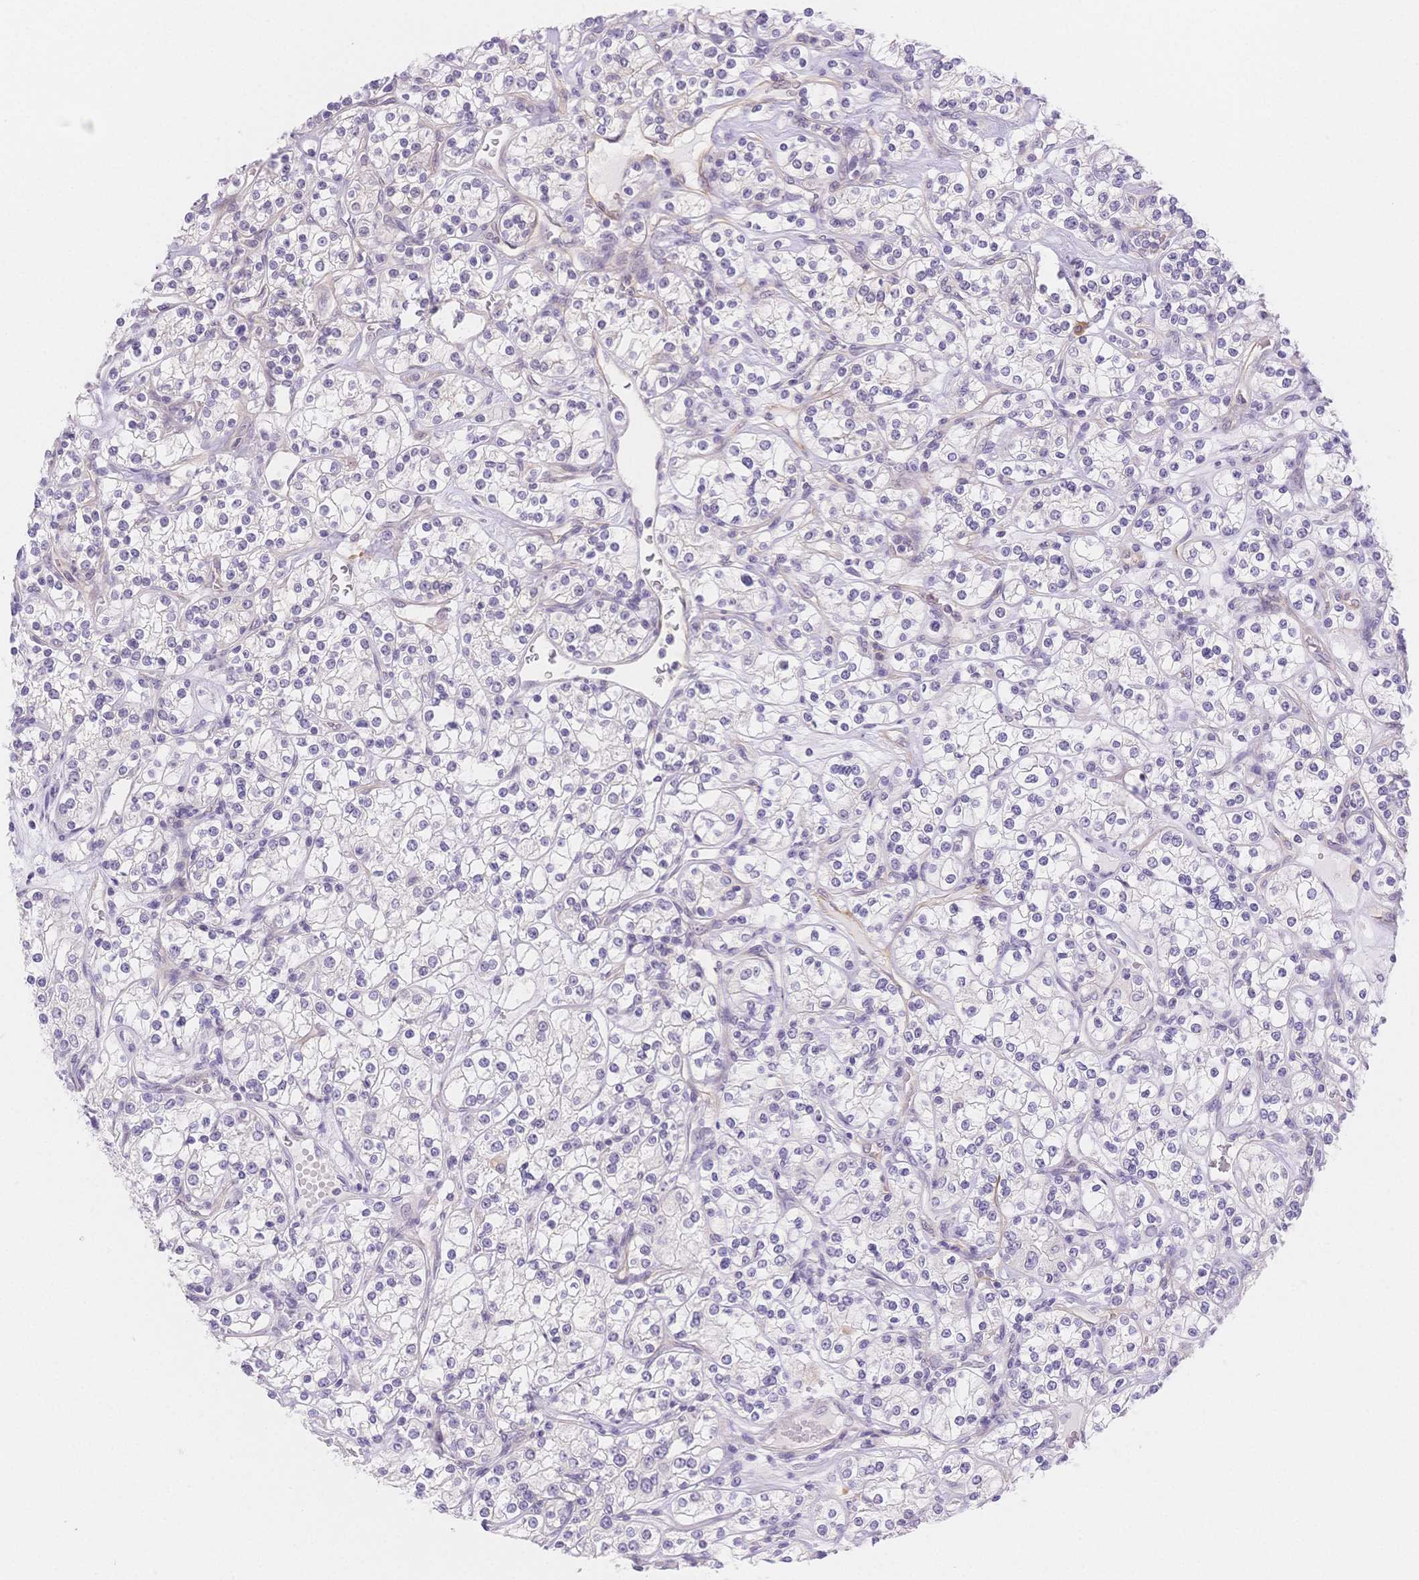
{"staining": {"intensity": "negative", "quantity": "none", "location": "none"}, "tissue": "renal cancer", "cell_type": "Tumor cells", "image_type": "cancer", "snomed": [{"axis": "morphology", "description": "Adenocarcinoma, NOS"}, {"axis": "topography", "description": "Kidney"}], "caption": "Micrograph shows no significant protein expression in tumor cells of adenocarcinoma (renal).", "gene": "CSN1S1", "patient": {"sex": "male", "age": 77}}